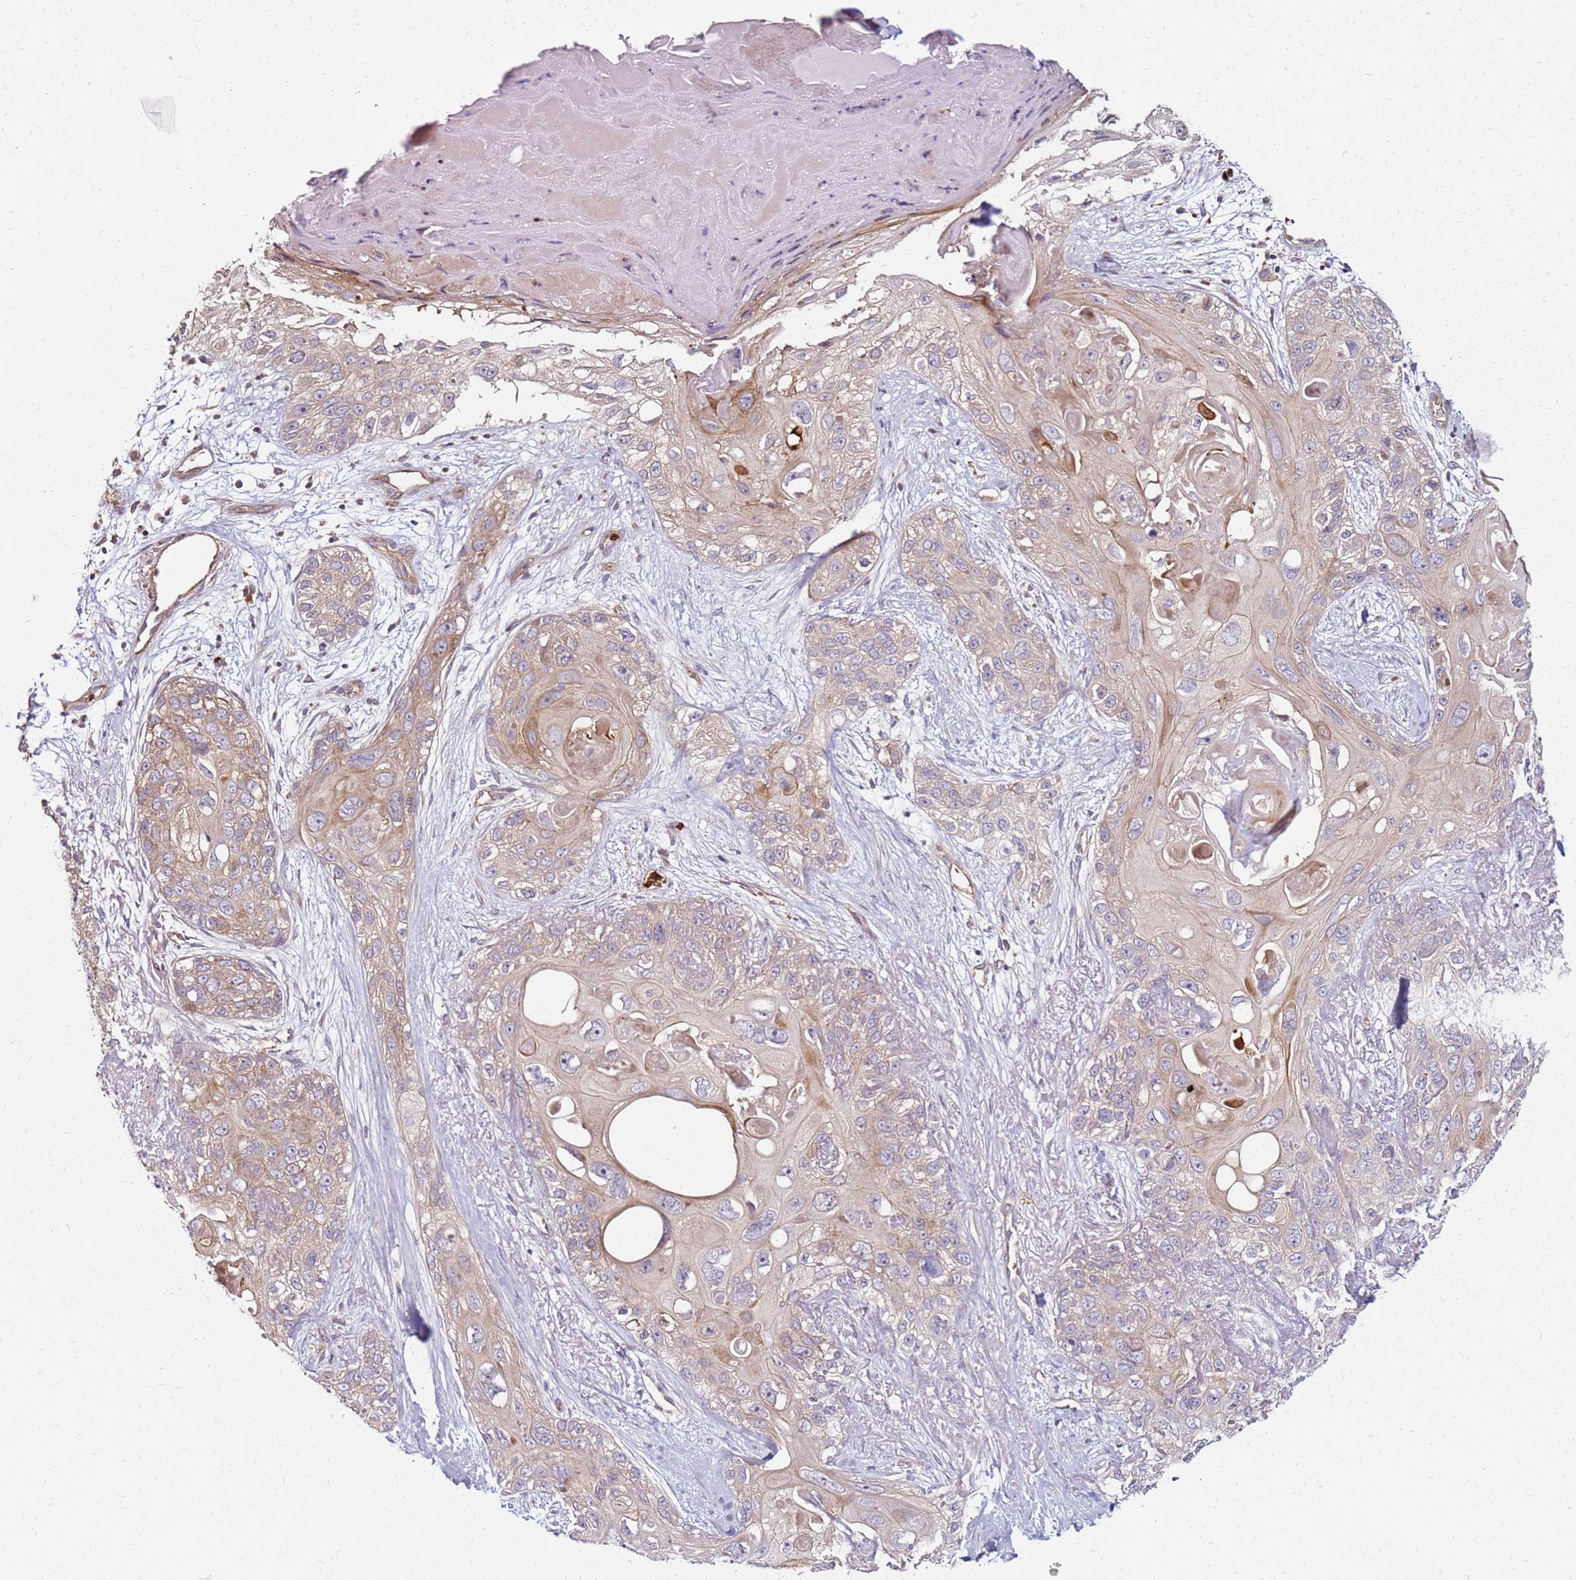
{"staining": {"intensity": "weak", "quantity": "25%-75%", "location": "cytoplasmic/membranous"}, "tissue": "skin cancer", "cell_type": "Tumor cells", "image_type": "cancer", "snomed": [{"axis": "morphology", "description": "Normal tissue, NOS"}, {"axis": "morphology", "description": "Squamous cell carcinoma, NOS"}, {"axis": "topography", "description": "Skin"}], "caption": "Weak cytoplasmic/membranous positivity is identified in approximately 25%-75% of tumor cells in squamous cell carcinoma (skin).", "gene": "RNF11", "patient": {"sex": "male", "age": 72}}